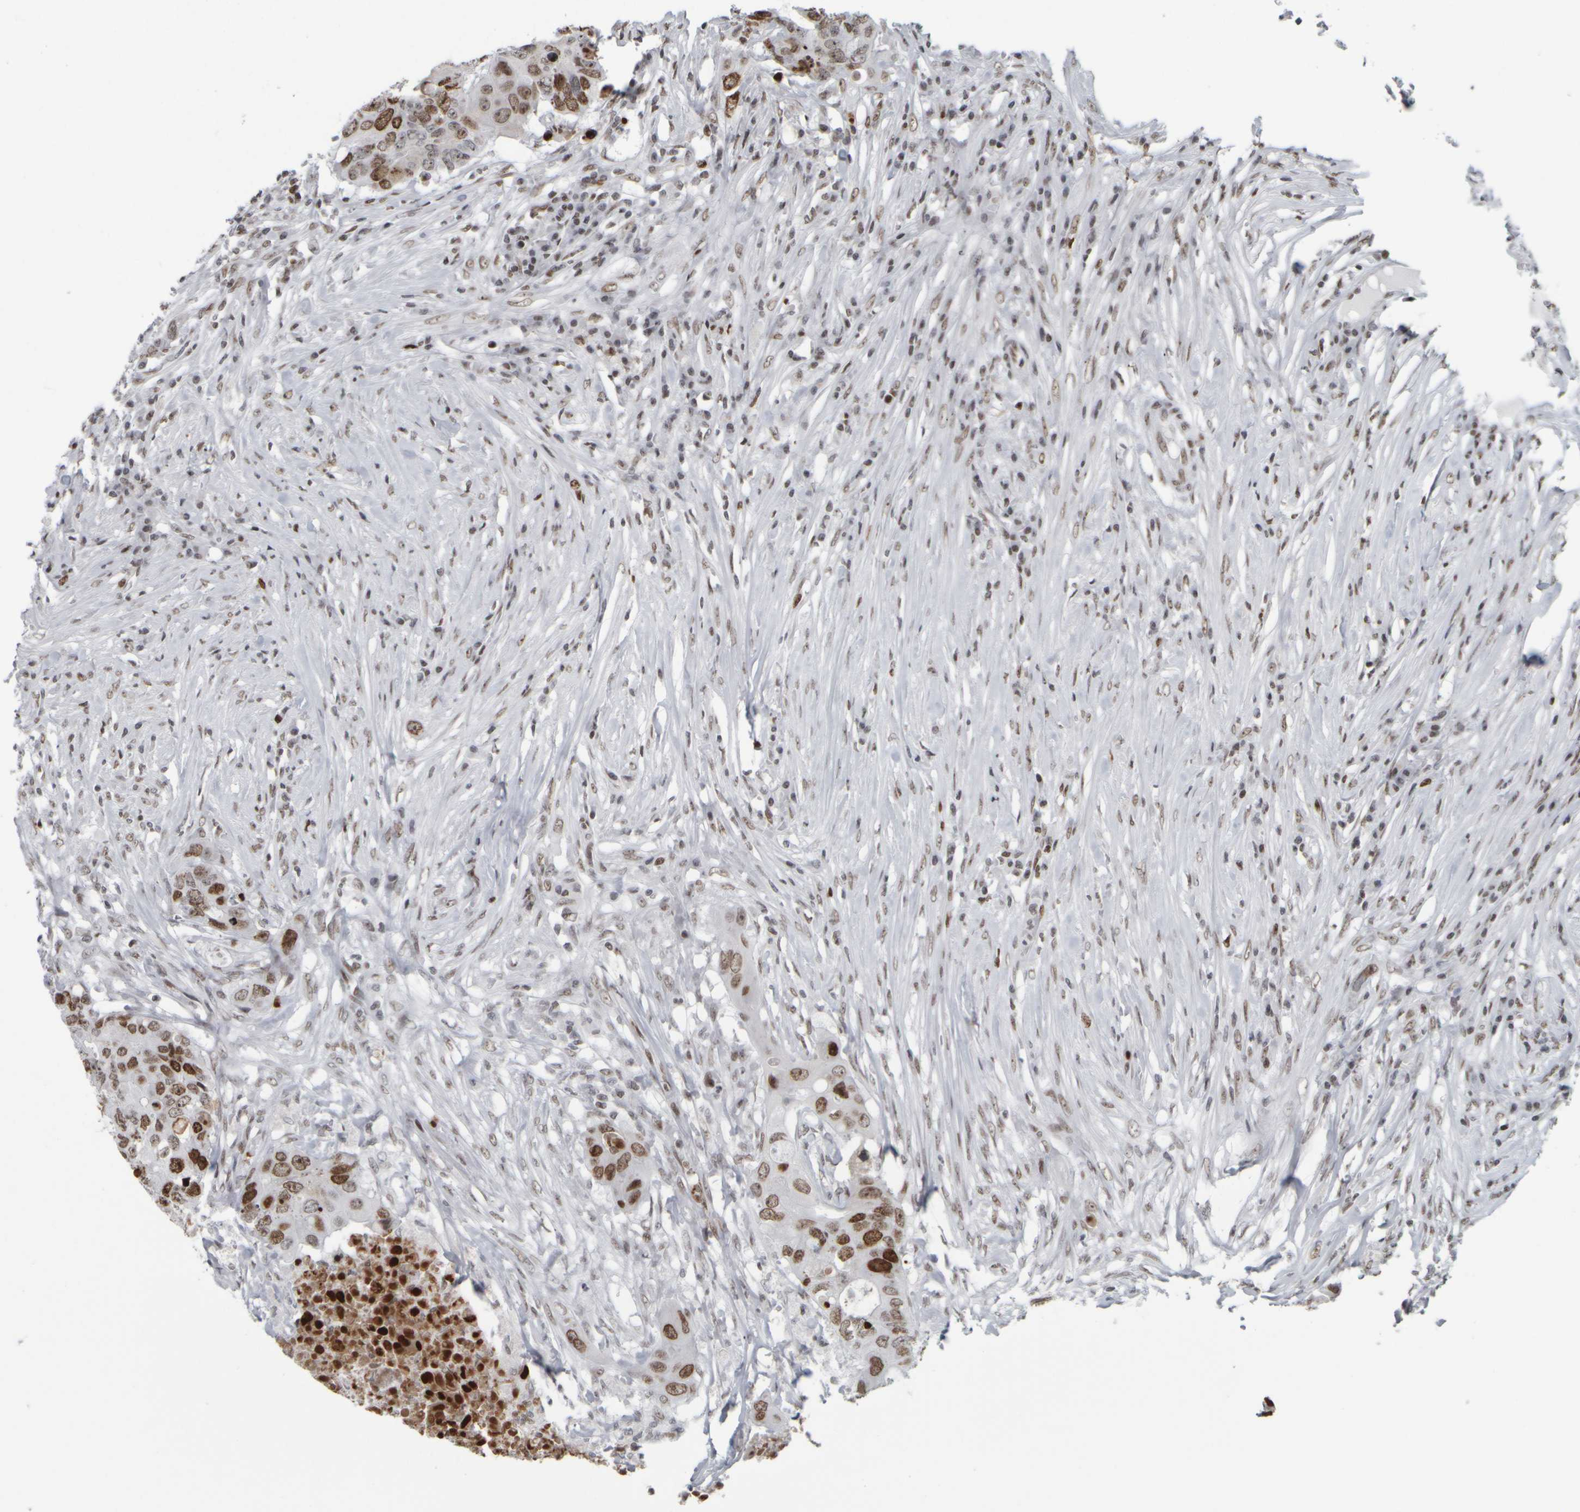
{"staining": {"intensity": "moderate", "quantity": ">75%", "location": "nuclear"}, "tissue": "colorectal cancer", "cell_type": "Tumor cells", "image_type": "cancer", "snomed": [{"axis": "morphology", "description": "Adenocarcinoma, NOS"}, {"axis": "topography", "description": "Colon"}], "caption": "Approximately >75% of tumor cells in human colorectal cancer exhibit moderate nuclear protein staining as visualized by brown immunohistochemical staining.", "gene": "TOP2B", "patient": {"sex": "male", "age": 71}}